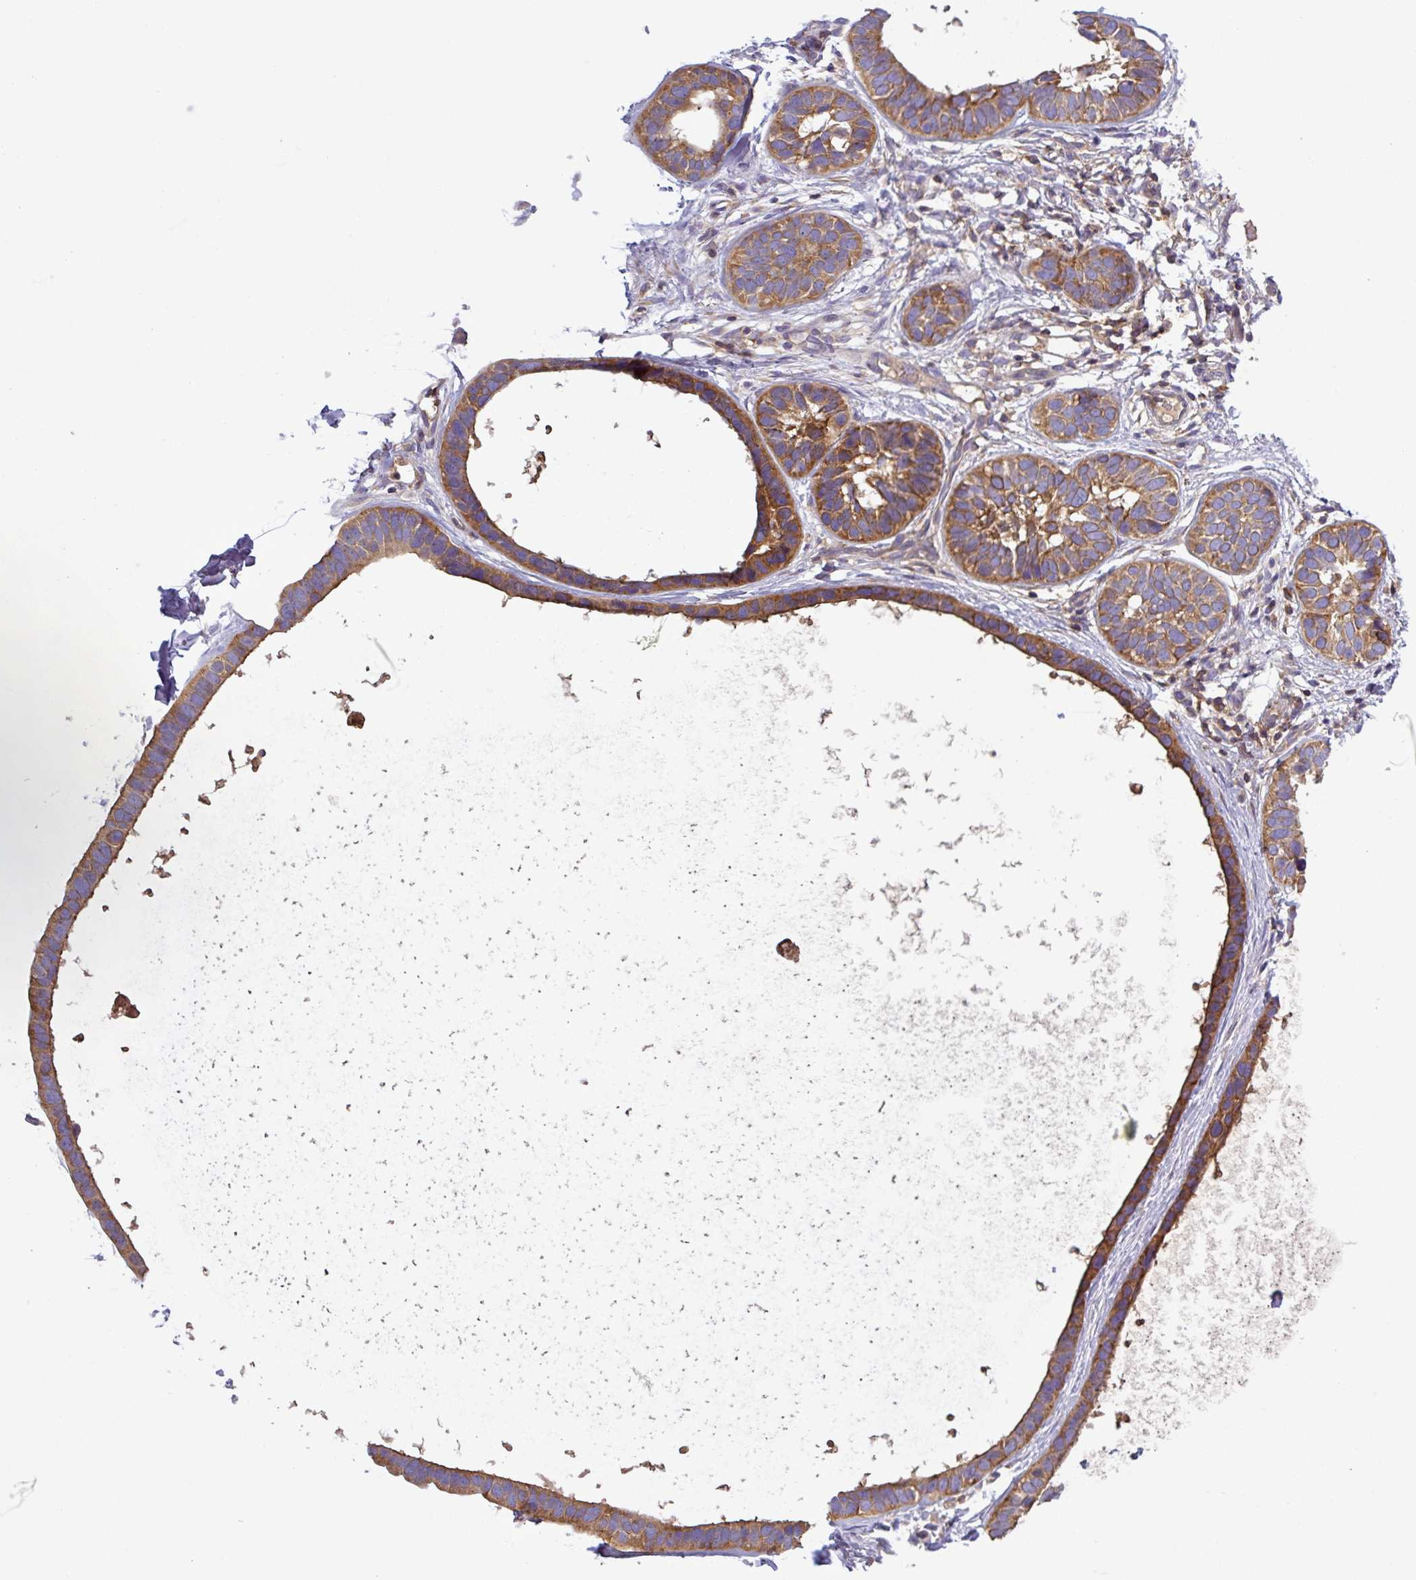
{"staining": {"intensity": "moderate", "quantity": ">75%", "location": "cytoplasmic/membranous"}, "tissue": "skin cancer", "cell_type": "Tumor cells", "image_type": "cancer", "snomed": [{"axis": "morphology", "description": "Basal cell carcinoma"}, {"axis": "topography", "description": "Skin"}], "caption": "High-magnification brightfield microscopy of skin basal cell carcinoma stained with DAB (3,3'-diaminobenzidine) (brown) and counterstained with hematoxylin (blue). tumor cells exhibit moderate cytoplasmic/membranous staining is present in about>75% of cells.", "gene": "LRRC74B", "patient": {"sex": "male", "age": 62}}